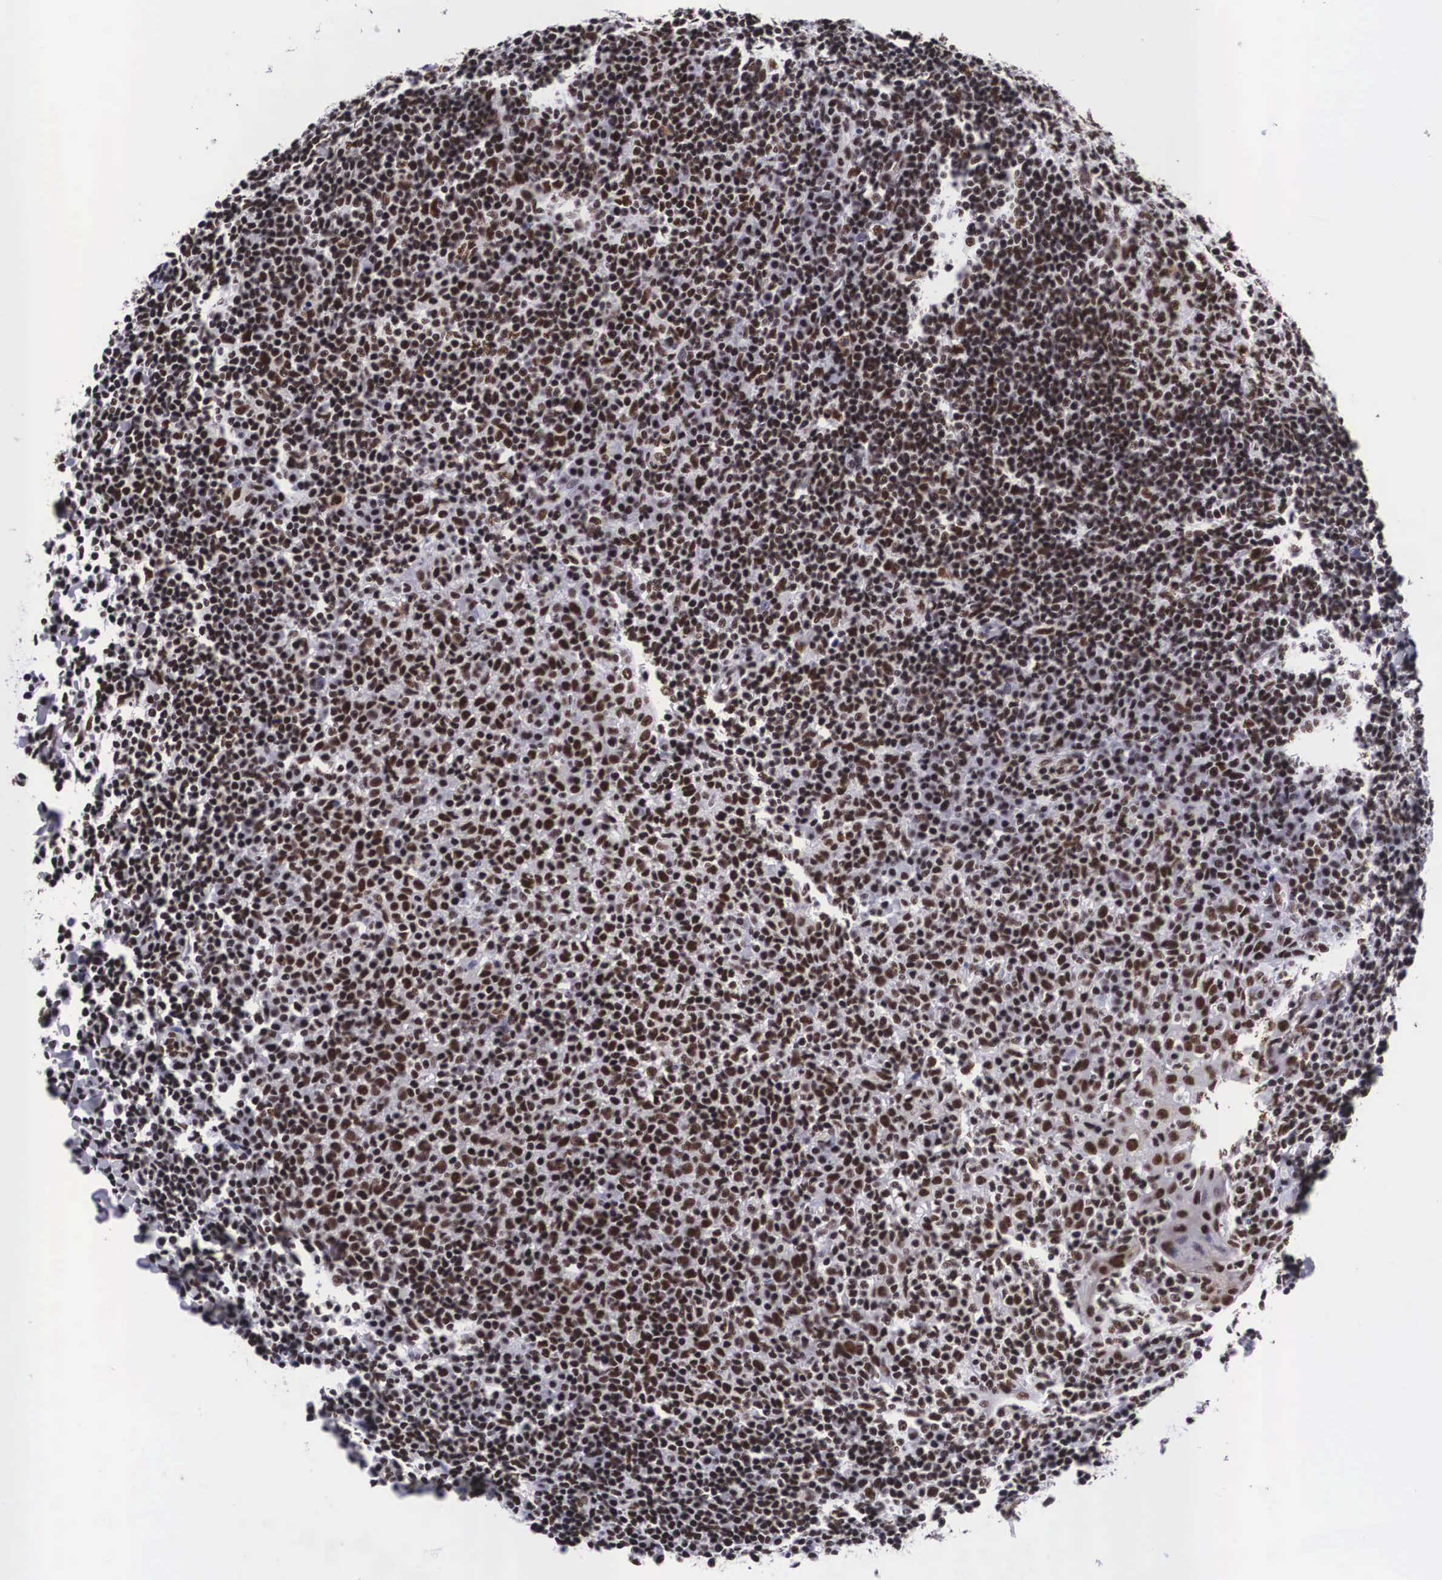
{"staining": {"intensity": "strong", "quantity": ">75%", "location": "nuclear"}, "tissue": "tonsil", "cell_type": "Germinal center cells", "image_type": "normal", "snomed": [{"axis": "morphology", "description": "Normal tissue, NOS"}, {"axis": "topography", "description": "Tonsil"}], "caption": "IHC micrograph of unremarkable human tonsil stained for a protein (brown), which displays high levels of strong nuclear staining in approximately >75% of germinal center cells.", "gene": "SF3A1", "patient": {"sex": "male", "age": 6}}